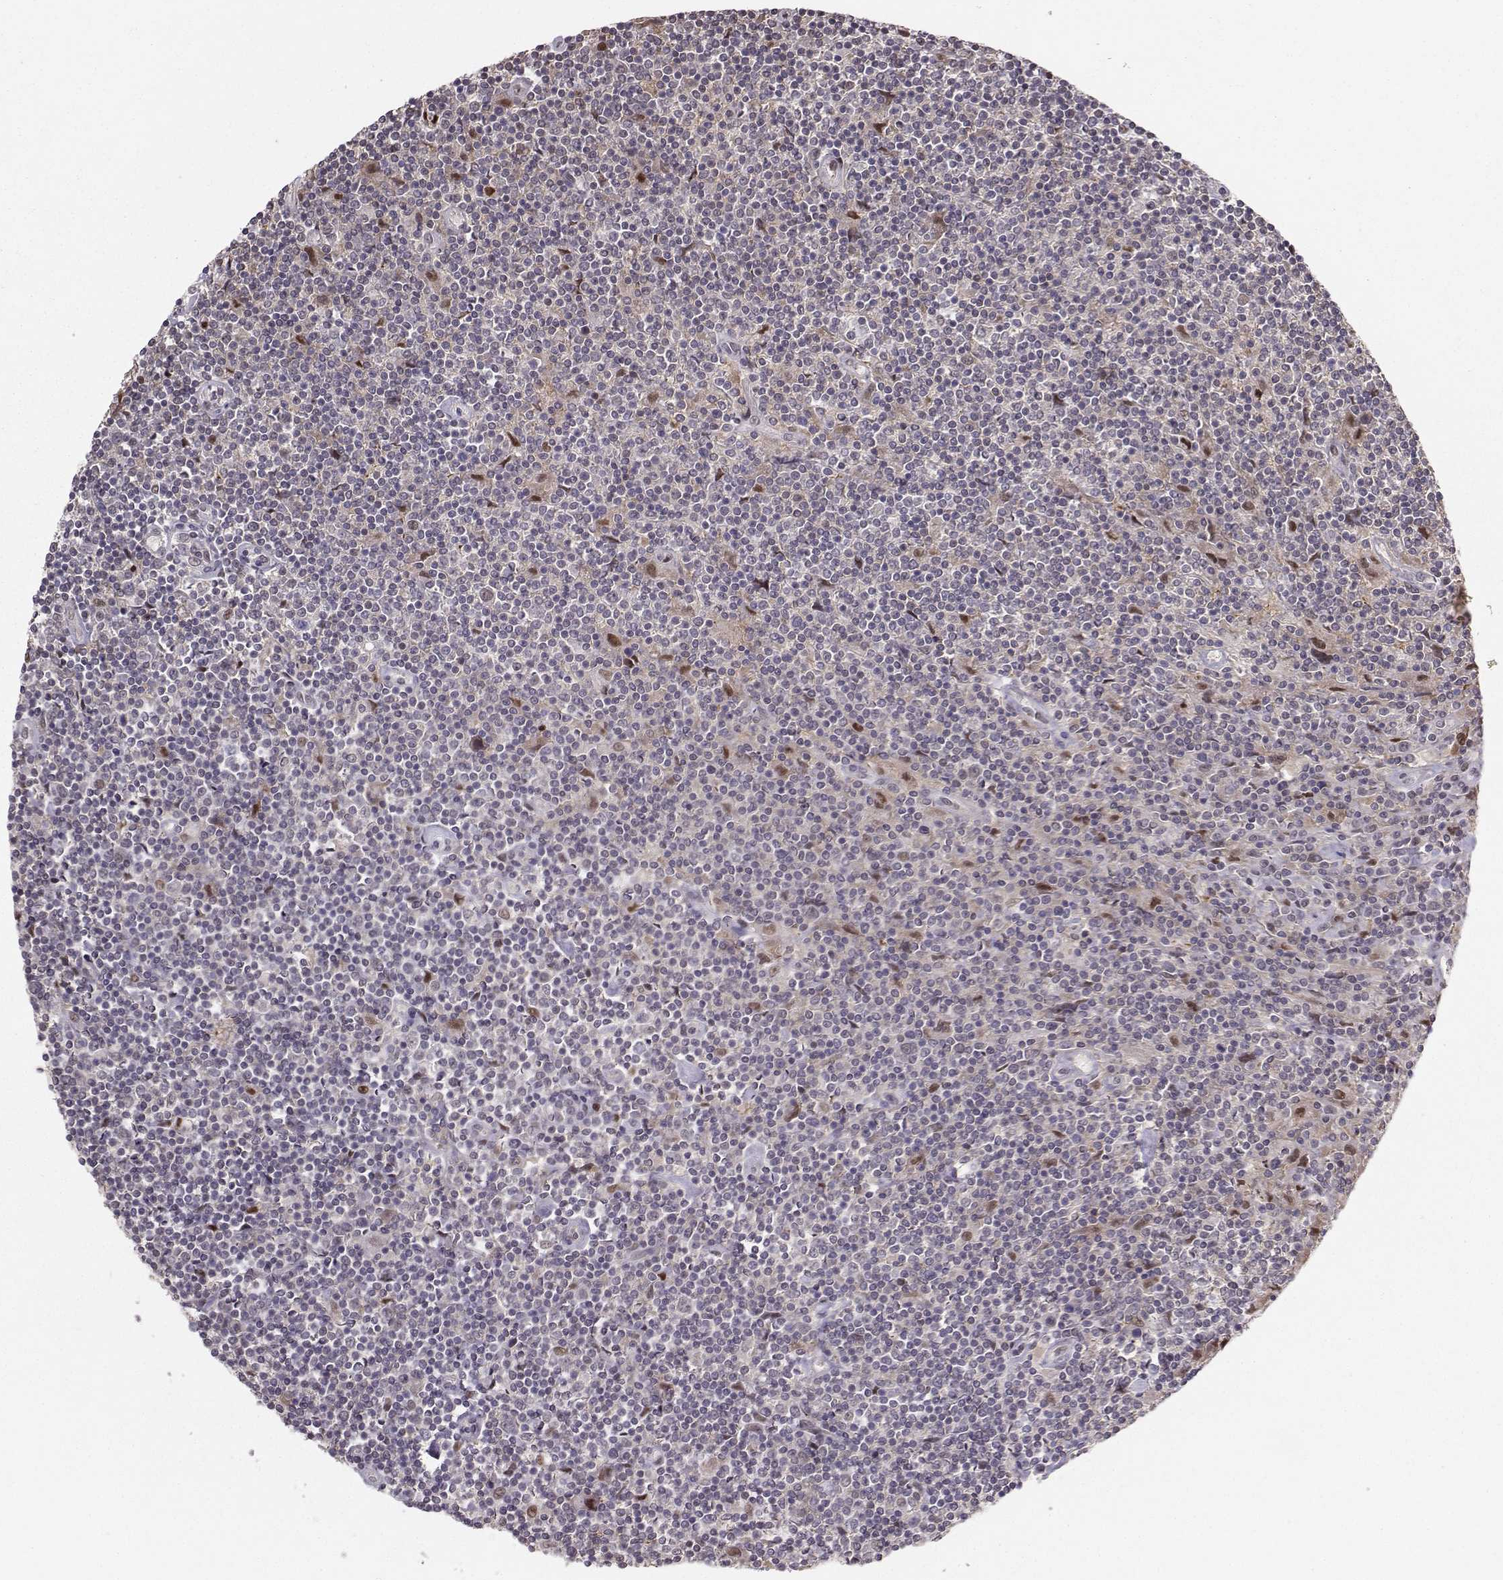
{"staining": {"intensity": "negative", "quantity": "none", "location": "none"}, "tissue": "lymphoma", "cell_type": "Tumor cells", "image_type": "cancer", "snomed": [{"axis": "morphology", "description": "Hodgkin's disease, NOS"}, {"axis": "topography", "description": "Lymph node"}], "caption": "This is an immunohistochemistry image of lymphoma. There is no positivity in tumor cells.", "gene": "PKP2", "patient": {"sex": "male", "age": 40}}